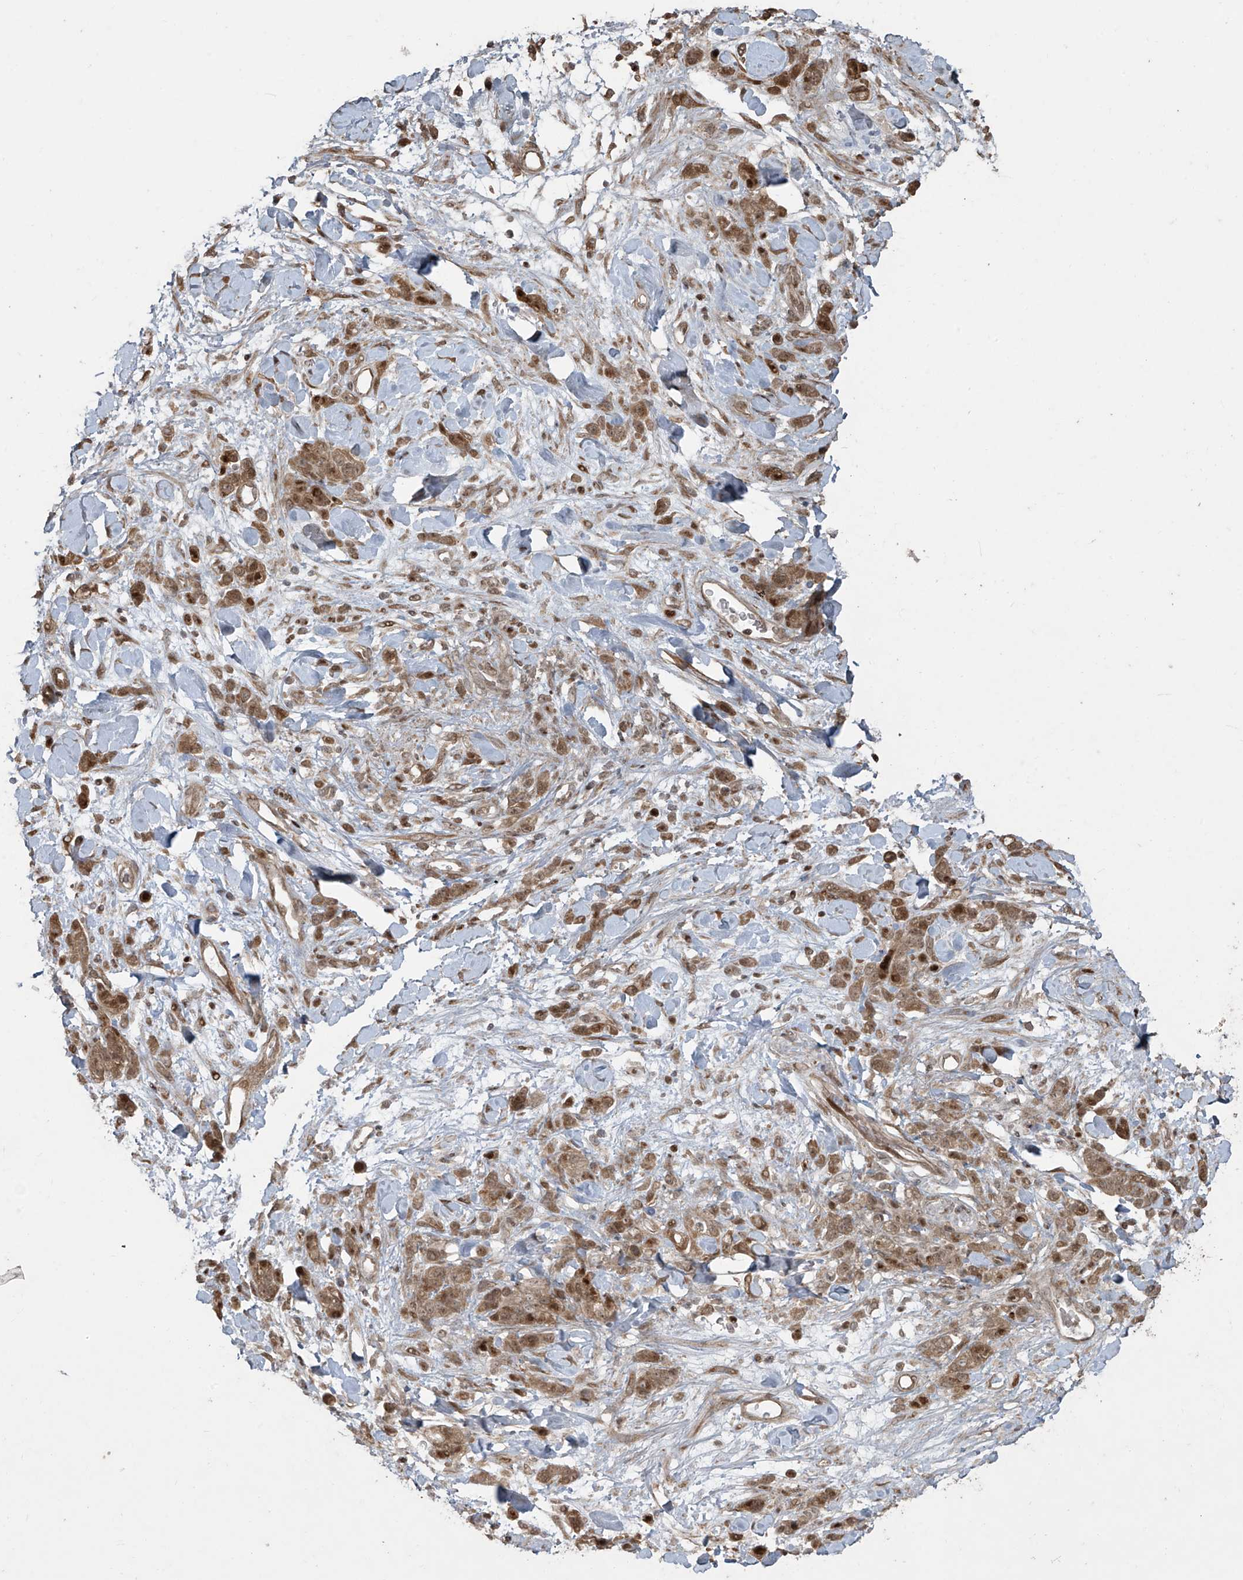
{"staining": {"intensity": "moderate", "quantity": ">75%", "location": "cytoplasmic/membranous,nuclear"}, "tissue": "stomach cancer", "cell_type": "Tumor cells", "image_type": "cancer", "snomed": [{"axis": "morphology", "description": "Normal tissue, NOS"}, {"axis": "morphology", "description": "Adenocarcinoma, NOS"}, {"axis": "topography", "description": "Stomach"}], "caption": "Immunohistochemistry (IHC) of adenocarcinoma (stomach) exhibits medium levels of moderate cytoplasmic/membranous and nuclear expression in about >75% of tumor cells.", "gene": "TTC22", "patient": {"sex": "male", "age": 82}}